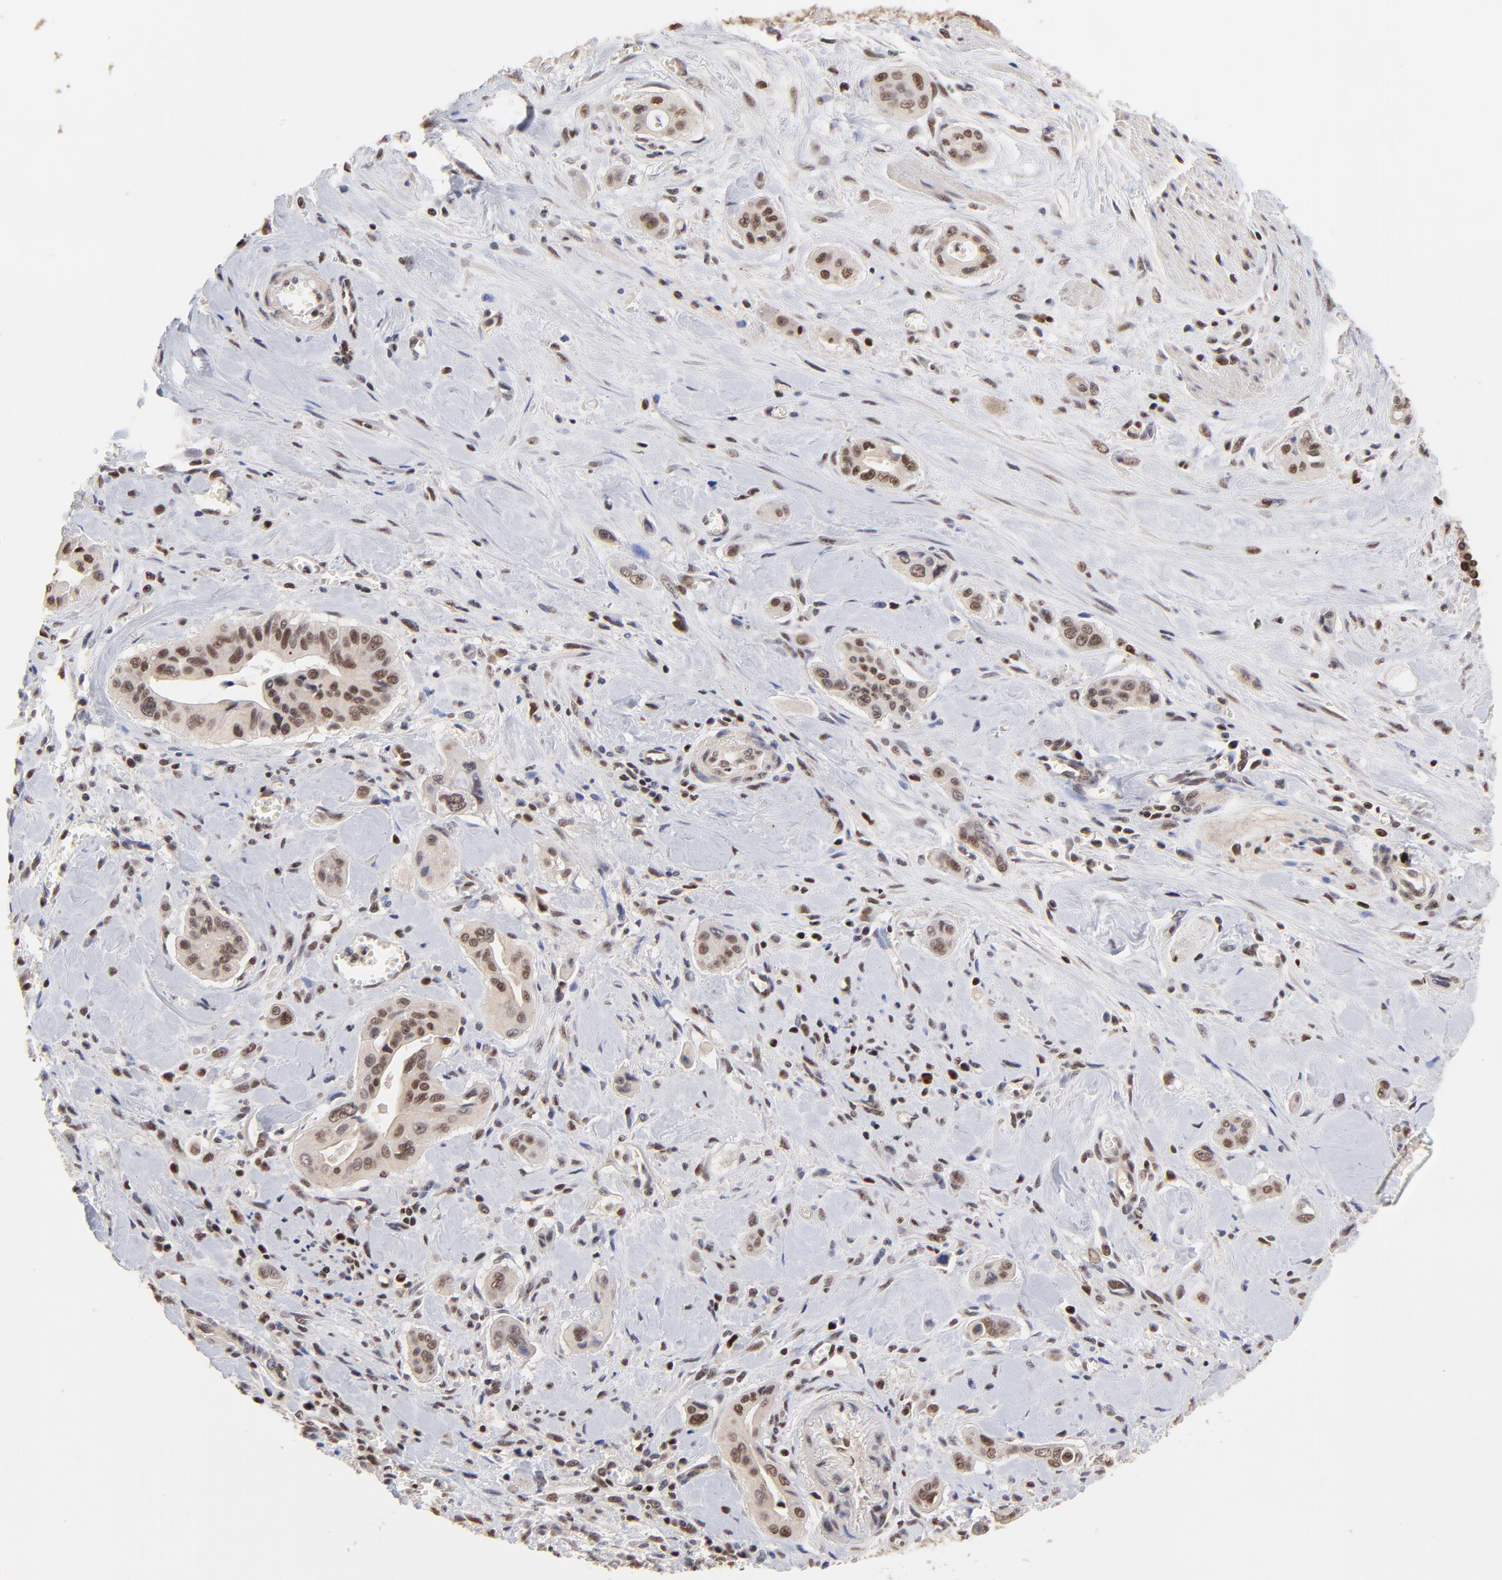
{"staining": {"intensity": "moderate", "quantity": "25%-75%", "location": "nuclear"}, "tissue": "pancreatic cancer", "cell_type": "Tumor cells", "image_type": "cancer", "snomed": [{"axis": "morphology", "description": "Adenocarcinoma, NOS"}, {"axis": "topography", "description": "Pancreas"}], "caption": "Brown immunohistochemical staining in pancreatic adenocarcinoma reveals moderate nuclear positivity in about 25%-75% of tumor cells.", "gene": "DSN1", "patient": {"sex": "male", "age": 77}}